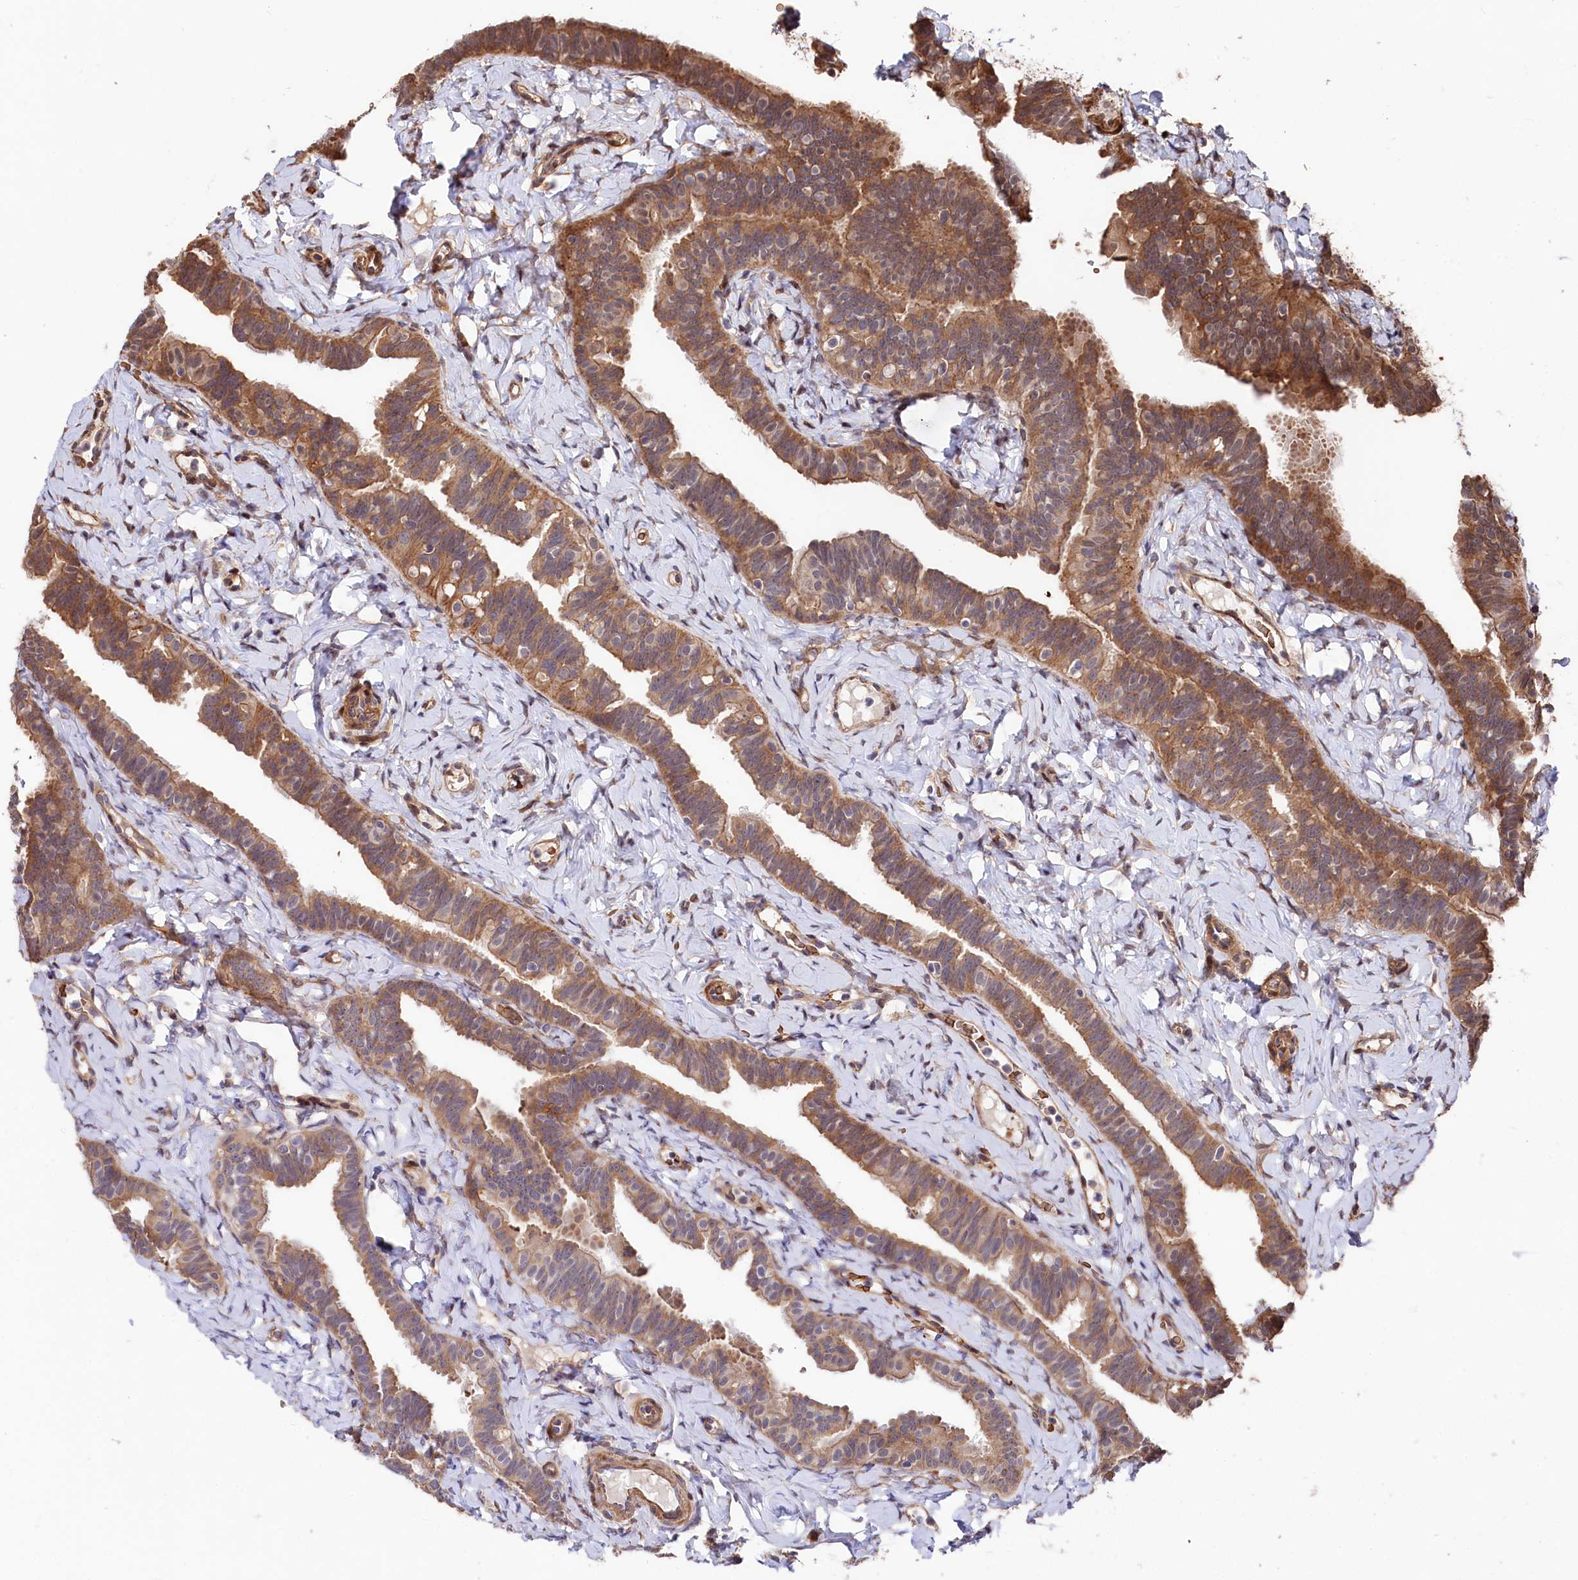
{"staining": {"intensity": "strong", "quantity": ">75%", "location": "cytoplasmic/membranous"}, "tissue": "fallopian tube", "cell_type": "Glandular cells", "image_type": "normal", "snomed": [{"axis": "morphology", "description": "Normal tissue, NOS"}, {"axis": "topography", "description": "Fallopian tube"}], "caption": "About >75% of glandular cells in benign human fallopian tube reveal strong cytoplasmic/membranous protein staining as visualized by brown immunohistochemical staining.", "gene": "TNKS1BP1", "patient": {"sex": "female", "age": 65}}